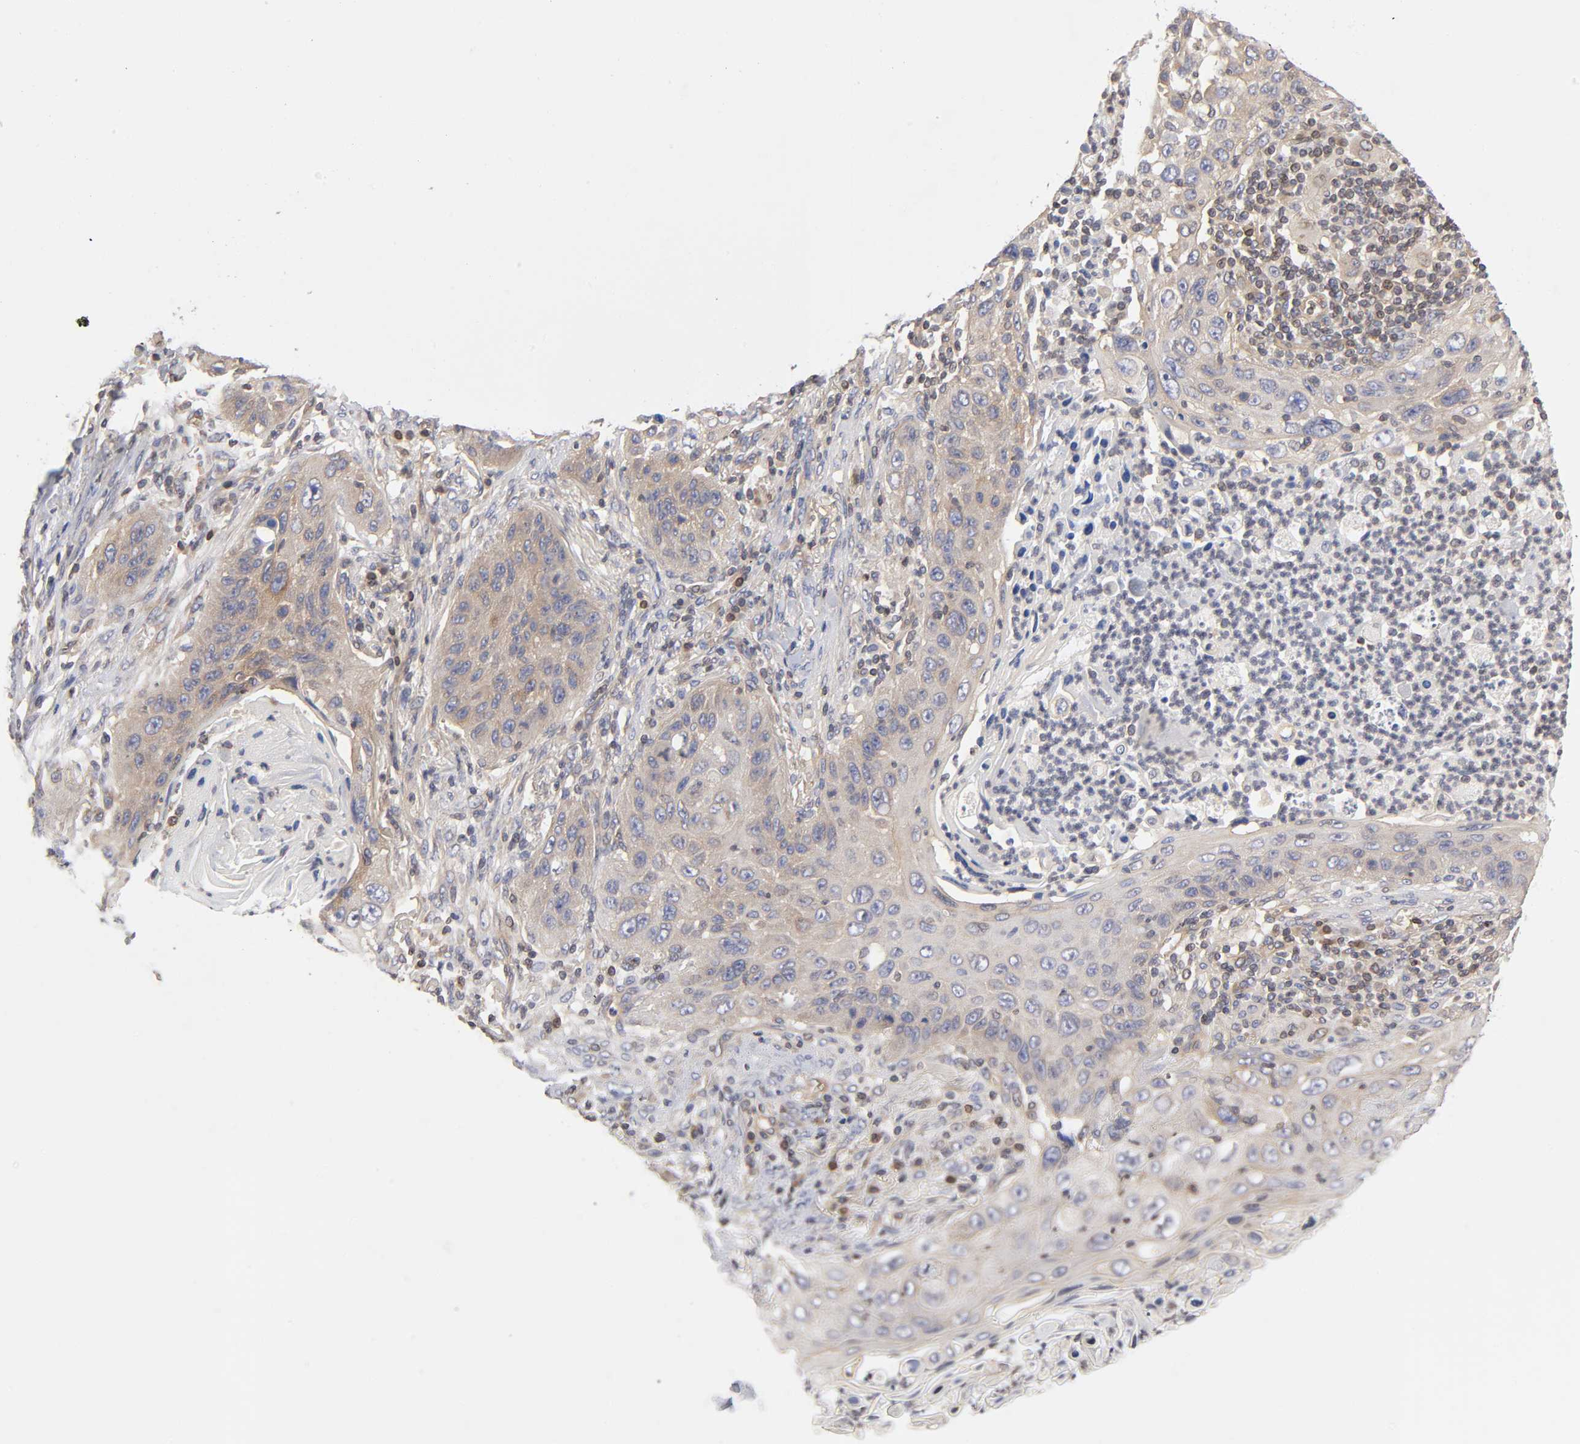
{"staining": {"intensity": "weak", "quantity": ">75%", "location": "nuclear"}, "tissue": "lung cancer", "cell_type": "Tumor cells", "image_type": "cancer", "snomed": [{"axis": "morphology", "description": "Squamous cell carcinoma, NOS"}, {"axis": "topography", "description": "Lung"}], "caption": "DAB (3,3'-diaminobenzidine) immunohistochemical staining of human lung cancer displays weak nuclear protein positivity in about >75% of tumor cells.", "gene": "STRN3", "patient": {"sex": "female", "age": 67}}